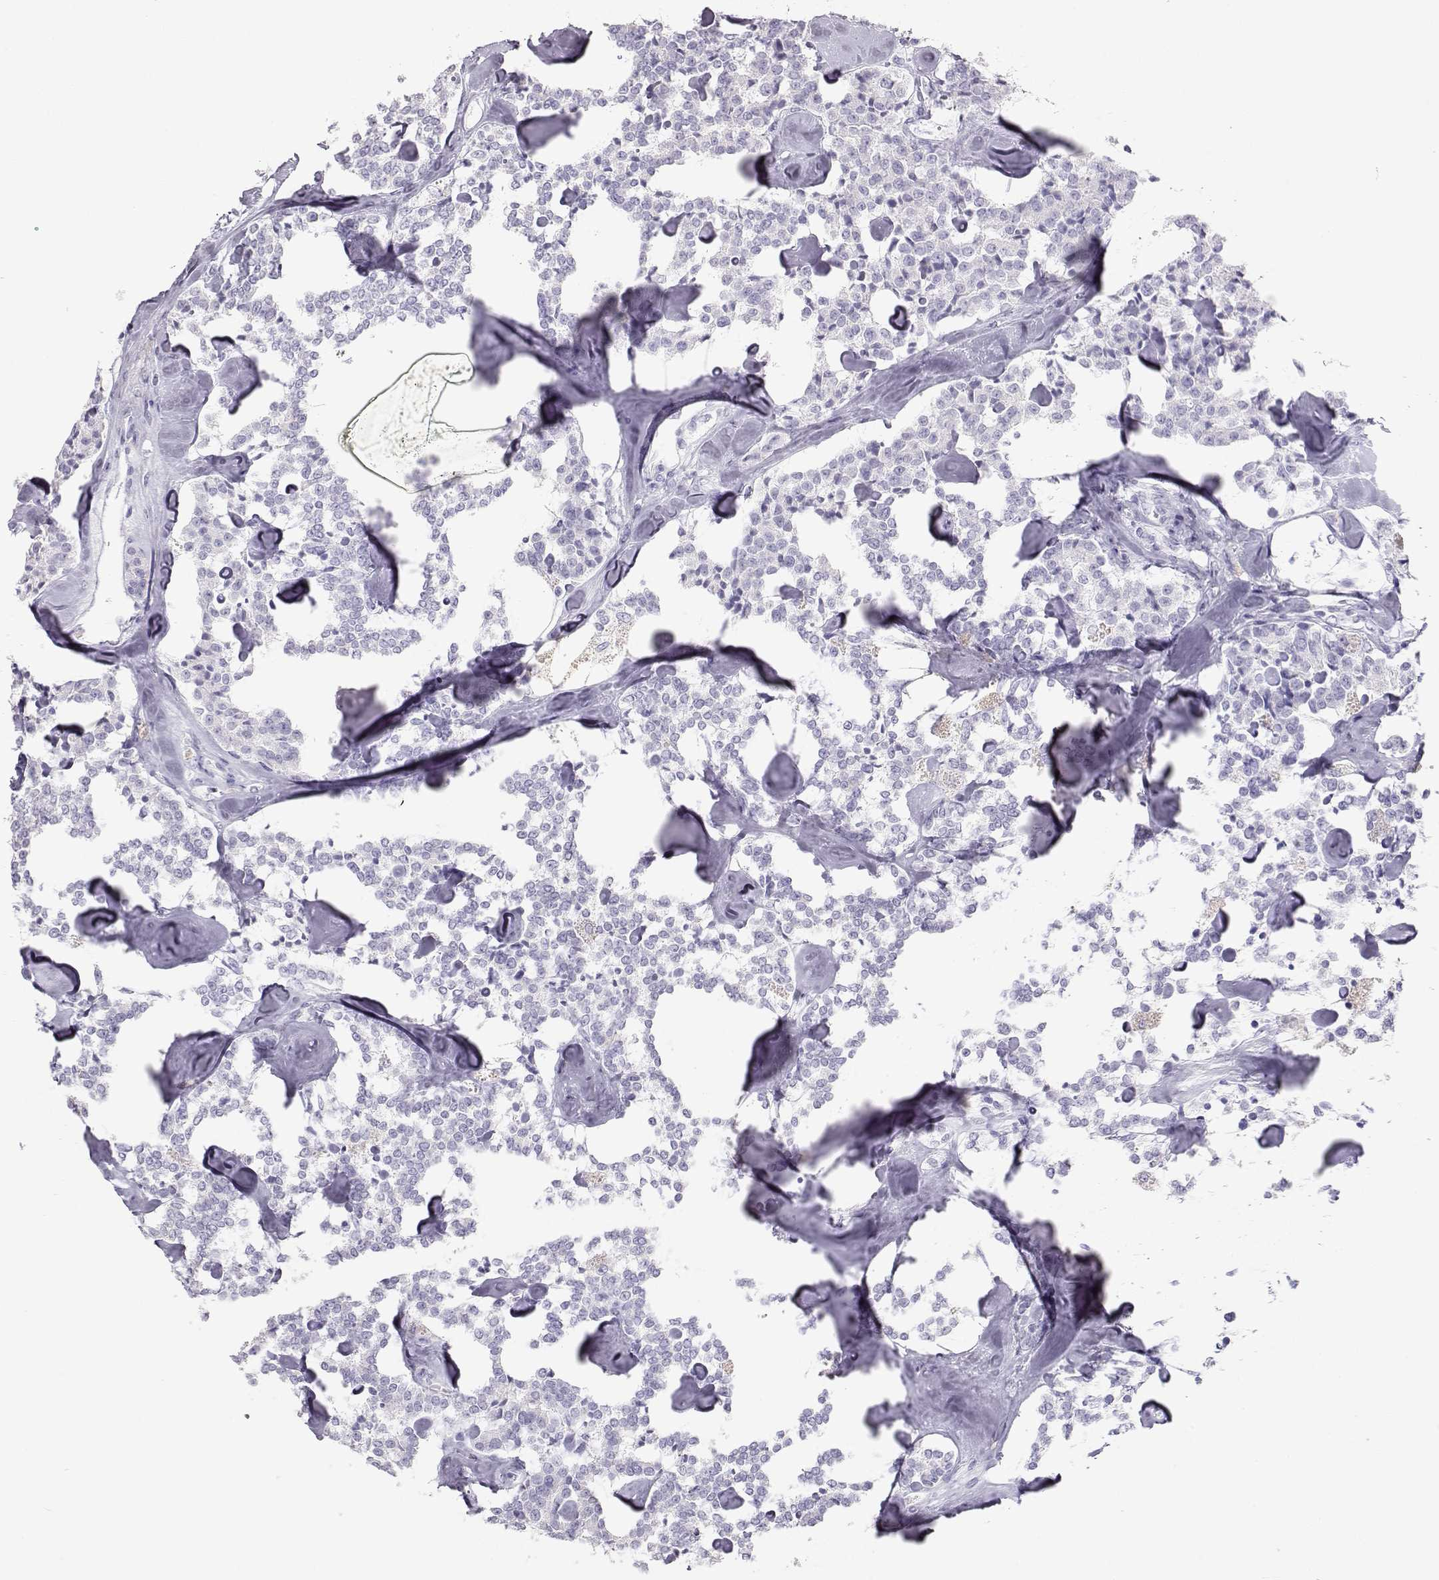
{"staining": {"intensity": "negative", "quantity": "none", "location": "none"}, "tissue": "carcinoid", "cell_type": "Tumor cells", "image_type": "cancer", "snomed": [{"axis": "morphology", "description": "Carcinoid, malignant, NOS"}, {"axis": "topography", "description": "Pancreas"}], "caption": "The photomicrograph demonstrates no significant positivity in tumor cells of malignant carcinoid.", "gene": "TKTL1", "patient": {"sex": "male", "age": 41}}